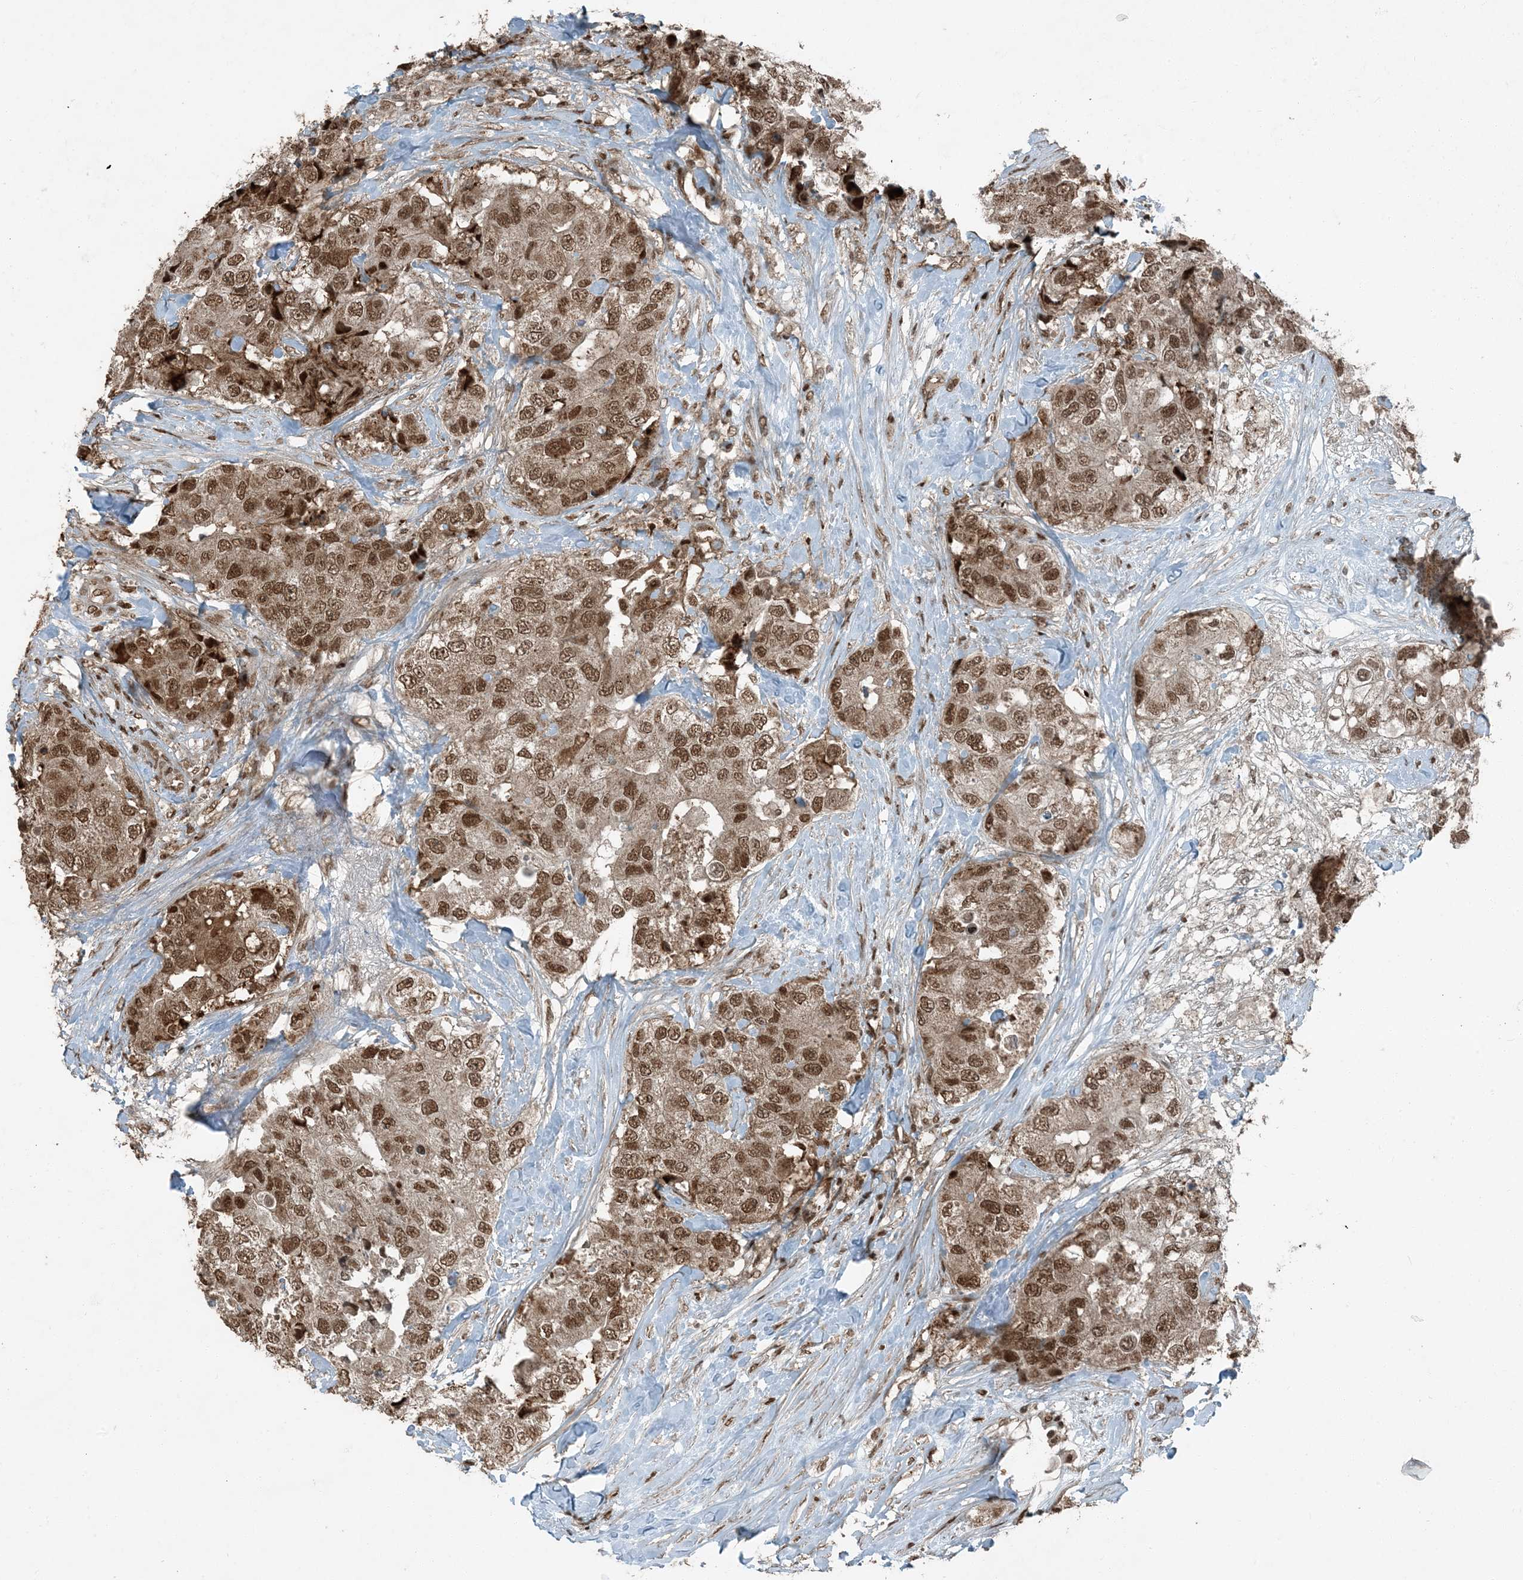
{"staining": {"intensity": "moderate", "quantity": ">75%", "location": "nuclear"}, "tissue": "breast cancer", "cell_type": "Tumor cells", "image_type": "cancer", "snomed": [{"axis": "morphology", "description": "Duct carcinoma"}, {"axis": "topography", "description": "Breast"}], "caption": "Invasive ductal carcinoma (breast) tissue reveals moderate nuclear expression in about >75% of tumor cells, visualized by immunohistochemistry.", "gene": "TRAPPC12", "patient": {"sex": "female", "age": 62}}